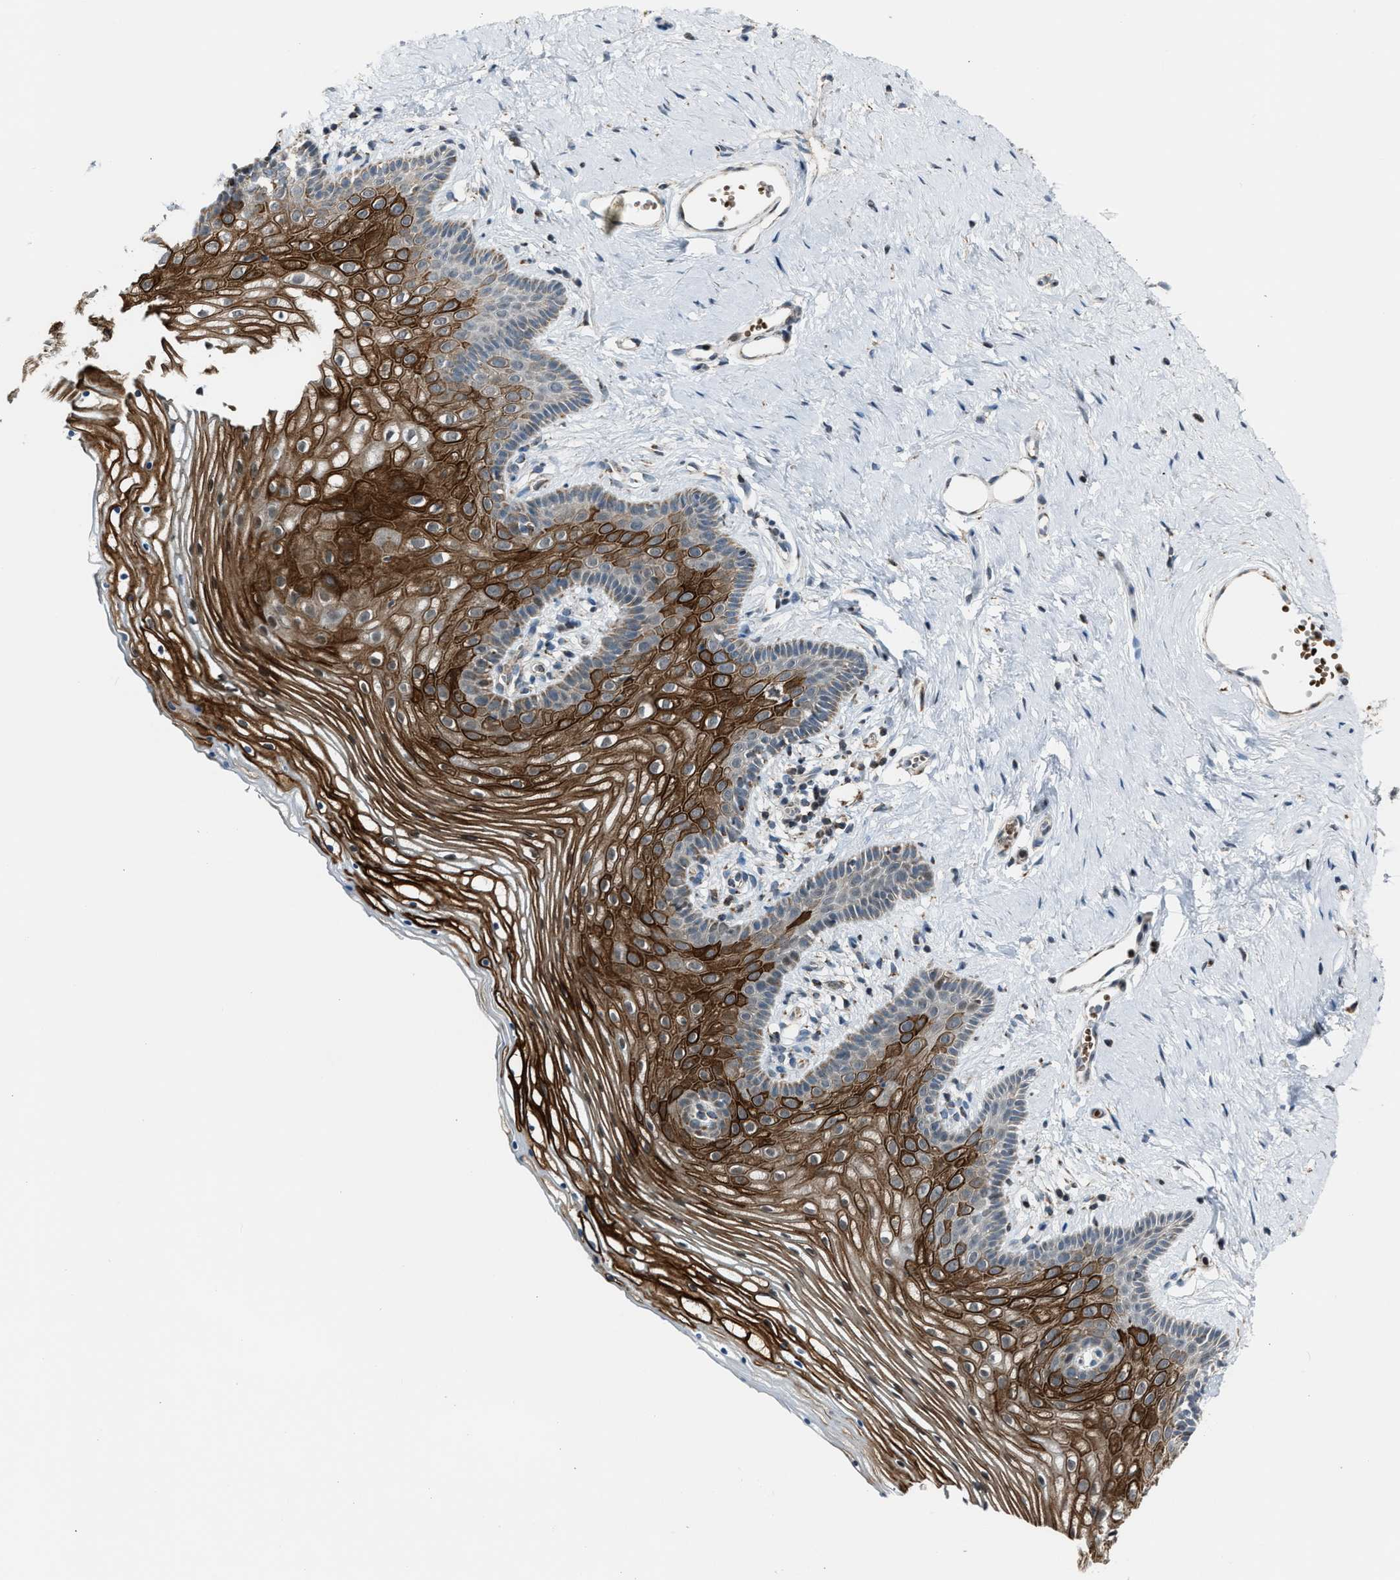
{"staining": {"intensity": "strong", "quantity": ">75%", "location": "cytoplasmic/membranous"}, "tissue": "vagina", "cell_type": "Squamous epithelial cells", "image_type": "normal", "snomed": [{"axis": "morphology", "description": "Normal tissue, NOS"}, {"axis": "topography", "description": "Vagina"}], "caption": "An image of human vagina stained for a protein shows strong cytoplasmic/membranous brown staining in squamous epithelial cells.", "gene": "CHN2", "patient": {"sex": "female", "age": 32}}